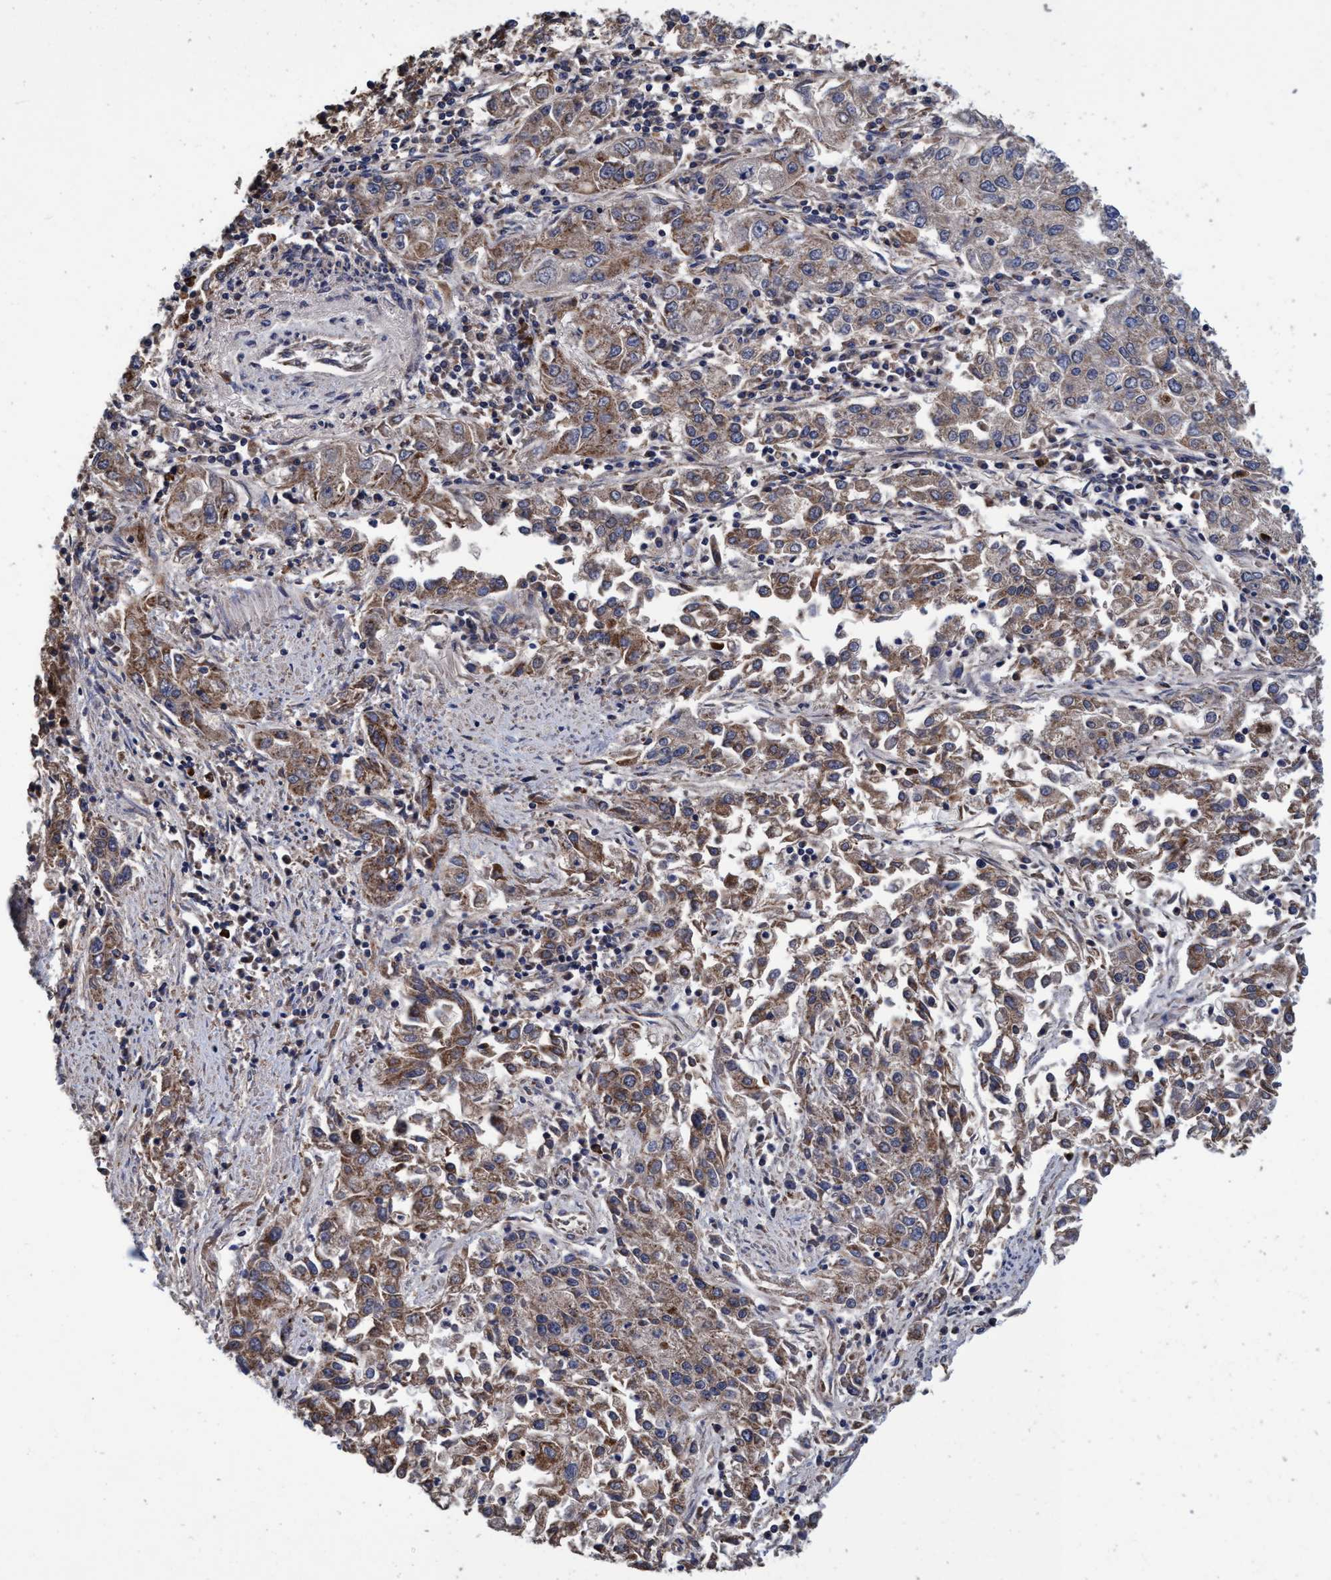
{"staining": {"intensity": "moderate", "quantity": "25%-75%", "location": "cytoplasmic/membranous"}, "tissue": "endometrial cancer", "cell_type": "Tumor cells", "image_type": "cancer", "snomed": [{"axis": "morphology", "description": "Adenocarcinoma, NOS"}, {"axis": "topography", "description": "Endometrium"}], "caption": "High-power microscopy captured an IHC histopathology image of endometrial cancer (adenocarcinoma), revealing moderate cytoplasmic/membranous expression in about 25%-75% of tumor cells. (DAB = brown stain, brightfield microscopy at high magnification).", "gene": "CALCOCO2", "patient": {"sex": "female", "age": 49}}